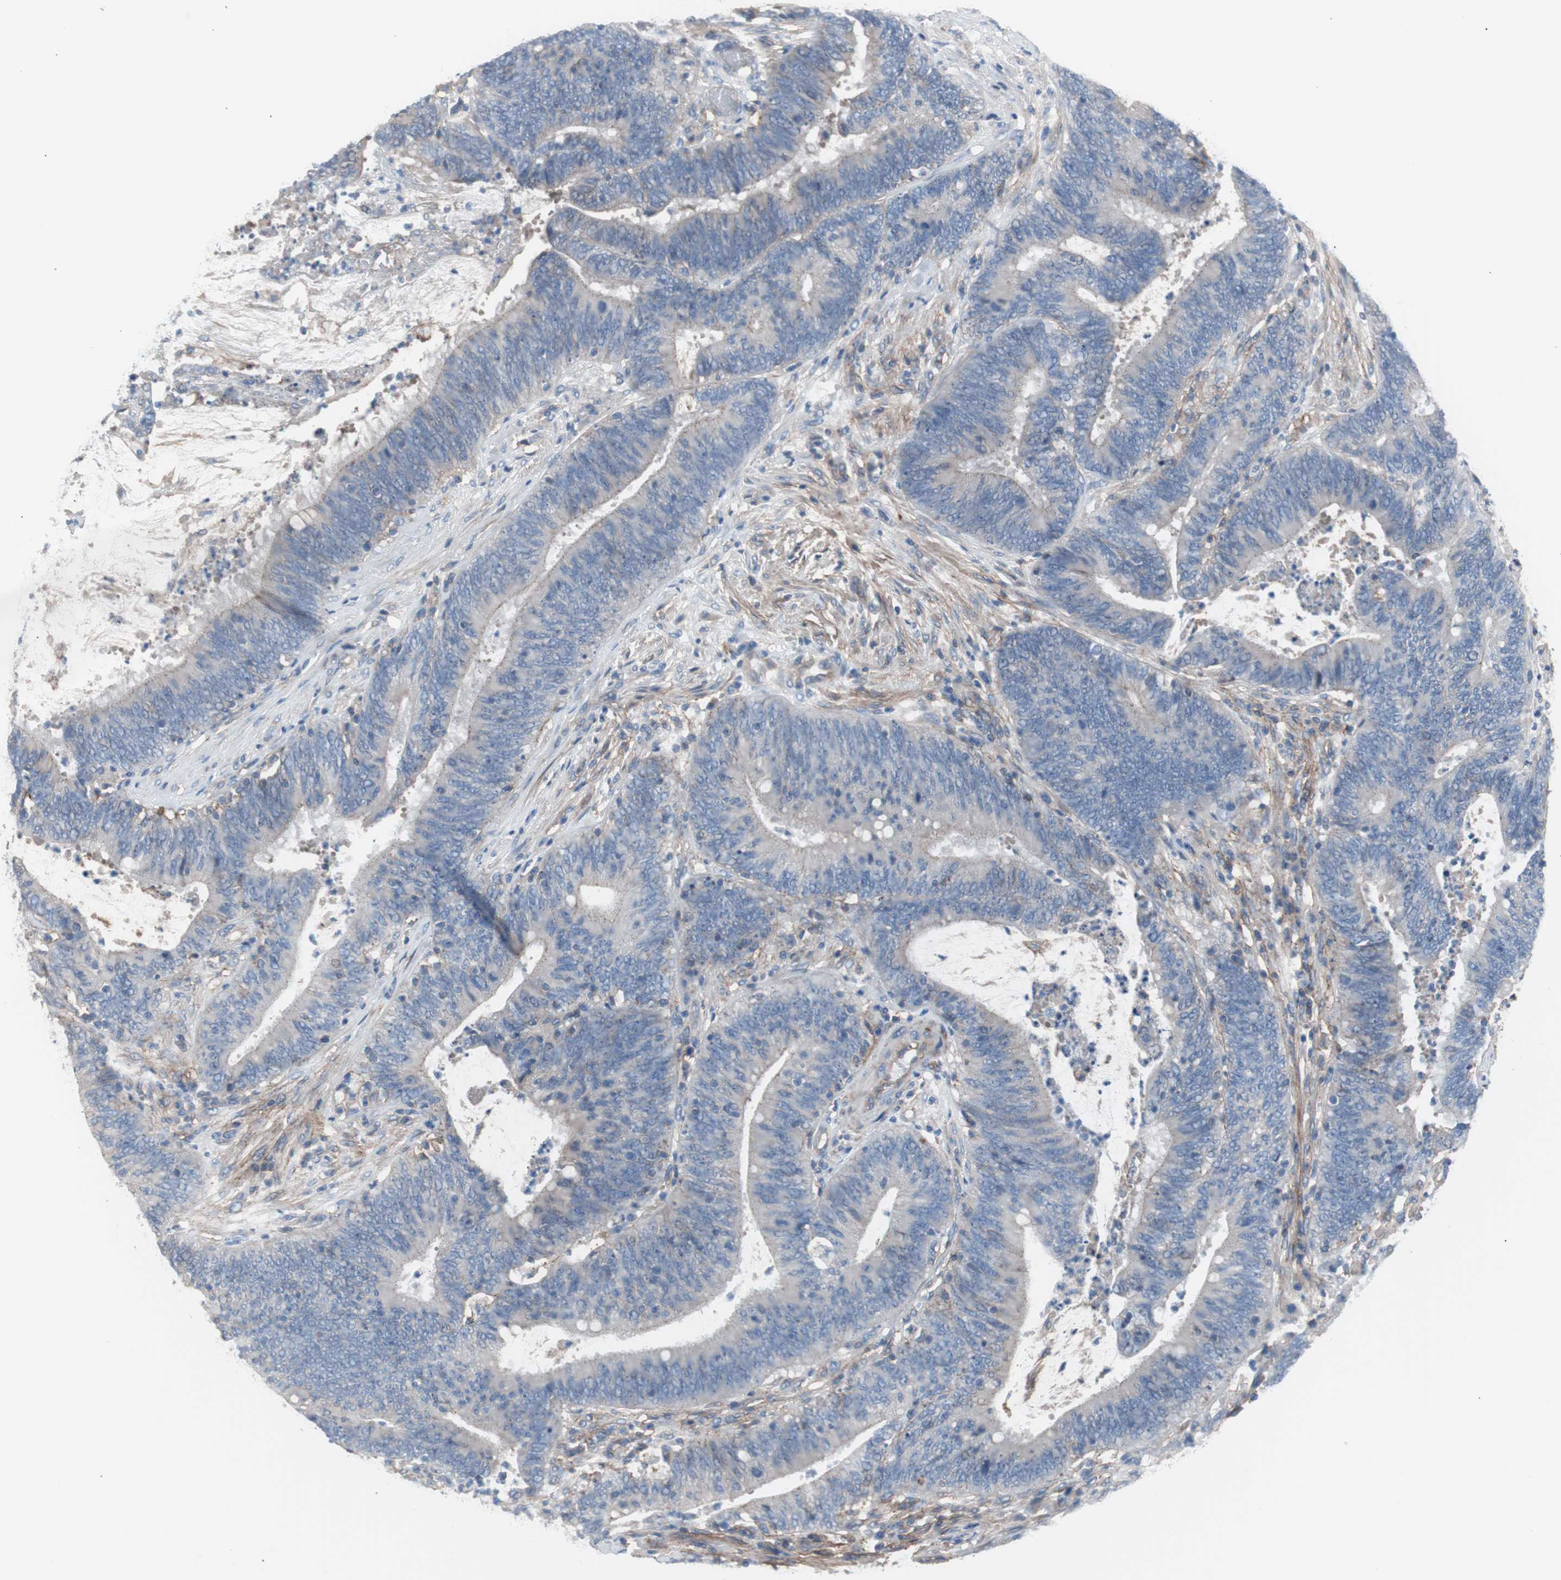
{"staining": {"intensity": "negative", "quantity": "none", "location": "none"}, "tissue": "colorectal cancer", "cell_type": "Tumor cells", "image_type": "cancer", "snomed": [{"axis": "morphology", "description": "Adenocarcinoma, NOS"}, {"axis": "topography", "description": "Rectum"}], "caption": "Immunohistochemical staining of colorectal adenocarcinoma exhibits no significant expression in tumor cells.", "gene": "CD81", "patient": {"sex": "female", "age": 66}}